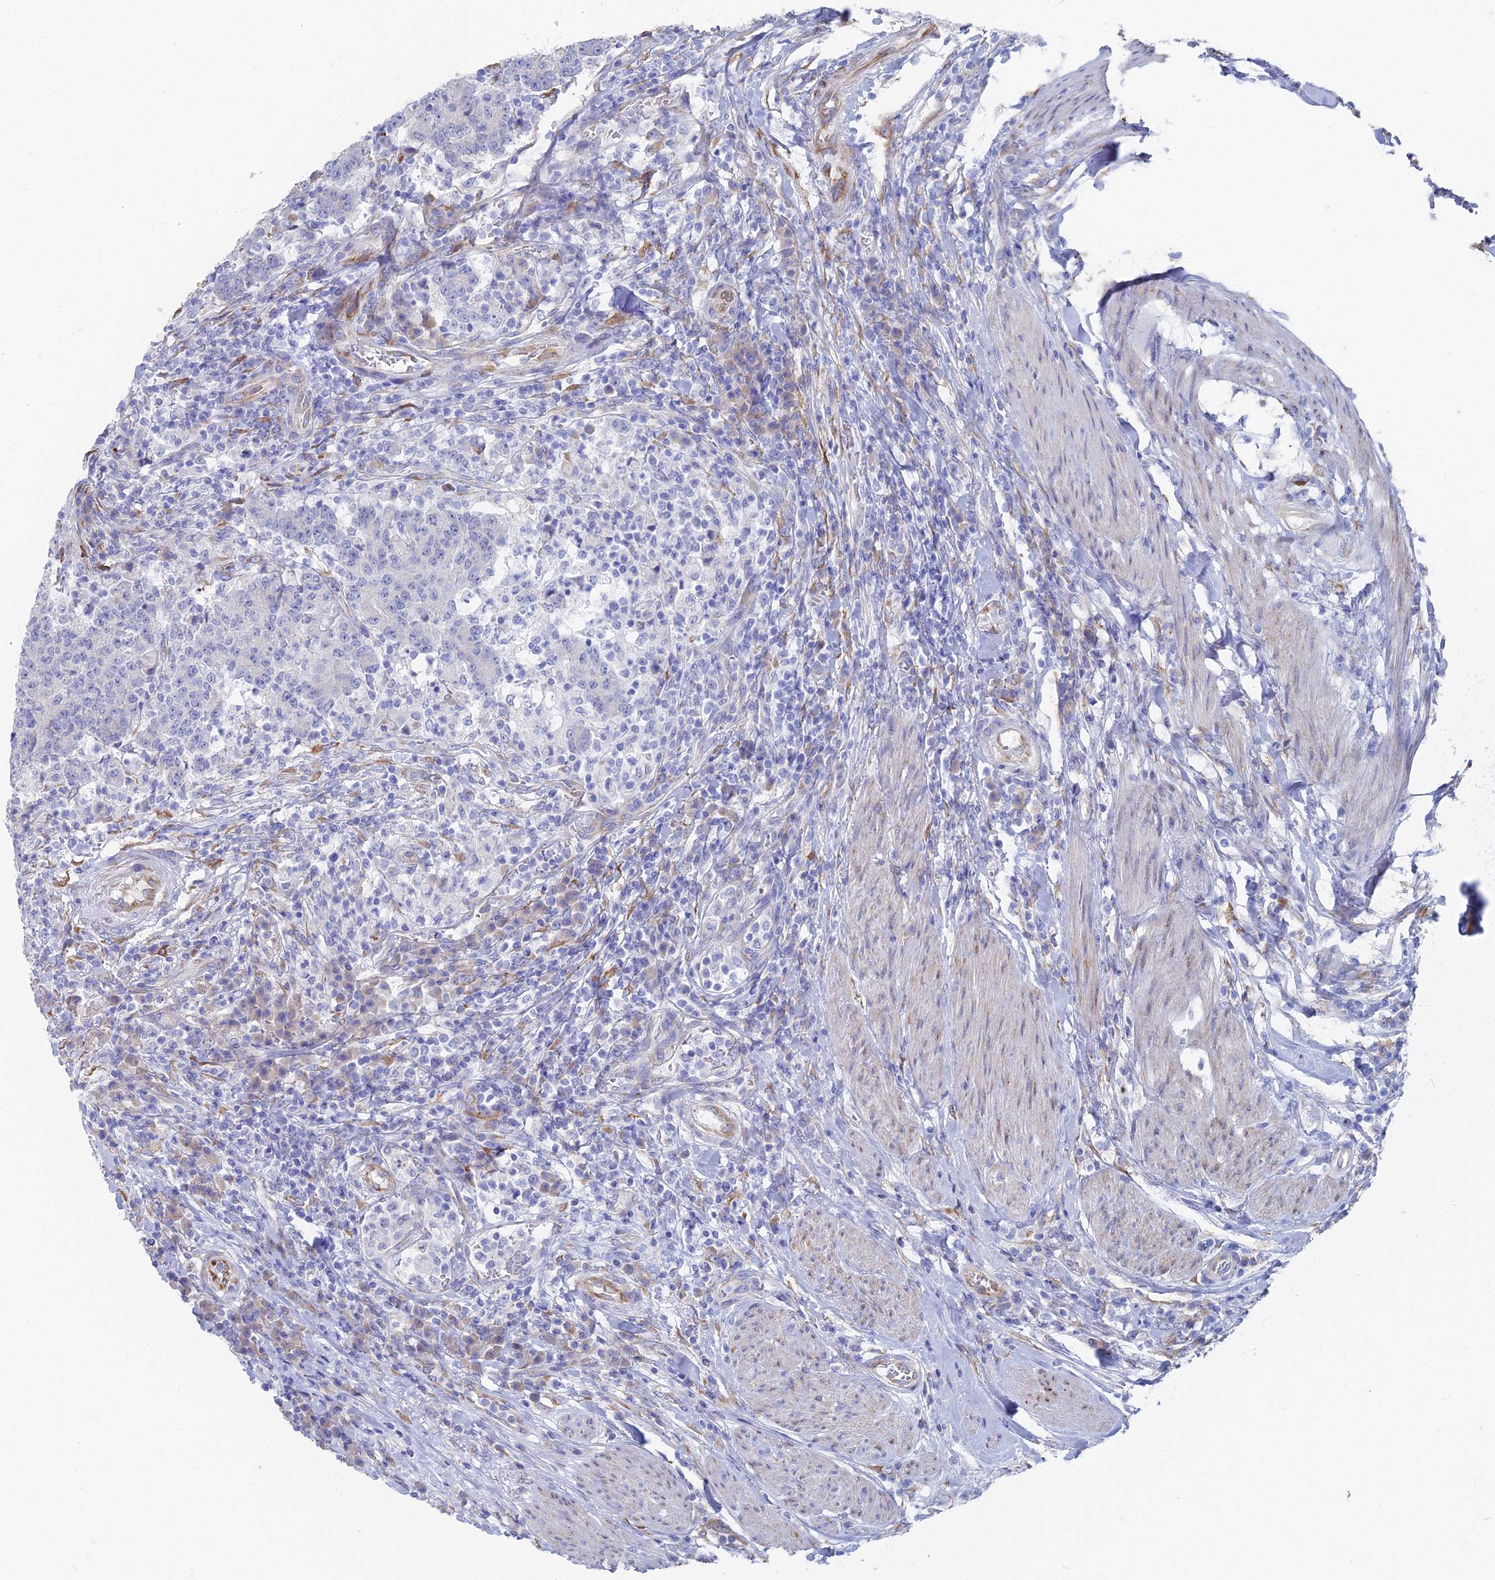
{"staining": {"intensity": "negative", "quantity": "none", "location": "none"}, "tissue": "colorectal cancer", "cell_type": "Tumor cells", "image_type": "cancer", "snomed": [{"axis": "morphology", "description": "Adenocarcinoma, NOS"}, {"axis": "topography", "description": "Colon"}], "caption": "A high-resolution histopathology image shows immunohistochemistry (IHC) staining of adenocarcinoma (colorectal), which demonstrates no significant expression in tumor cells.", "gene": "TNNT3", "patient": {"sex": "female", "age": 75}}